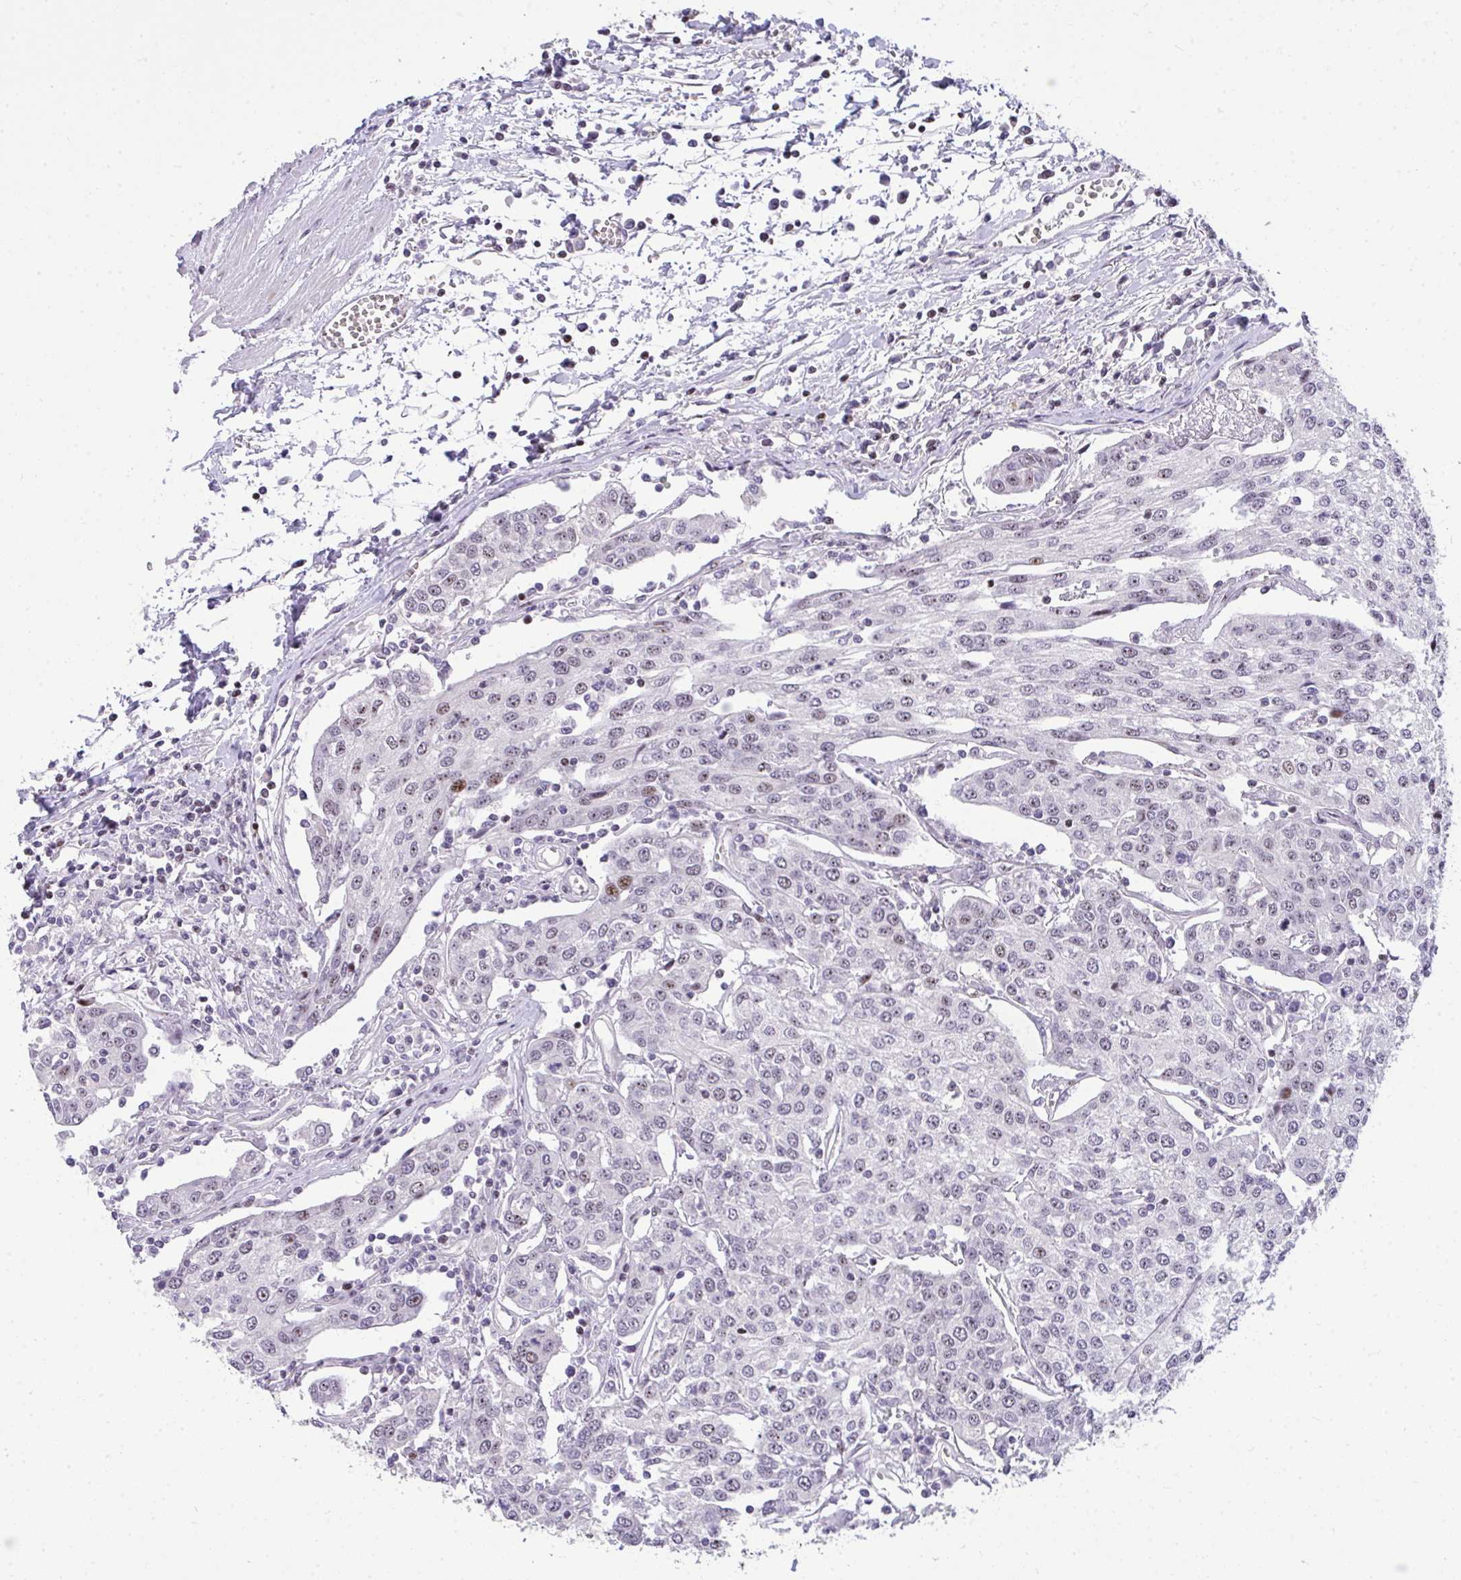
{"staining": {"intensity": "moderate", "quantity": "<25%", "location": "nuclear"}, "tissue": "urothelial cancer", "cell_type": "Tumor cells", "image_type": "cancer", "snomed": [{"axis": "morphology", "description": "Urothelial carcinoma, High grade"}, {"axis": "topography", "description": "Urinary bladder"}], "caption": "Tumor cells reveal low levels of moderate nuclear staining in about <25% of cells in high-grade urothelial carcinoma.", "gene": "PLPPR3", "patient": {"sex": "female", "age": 85}}